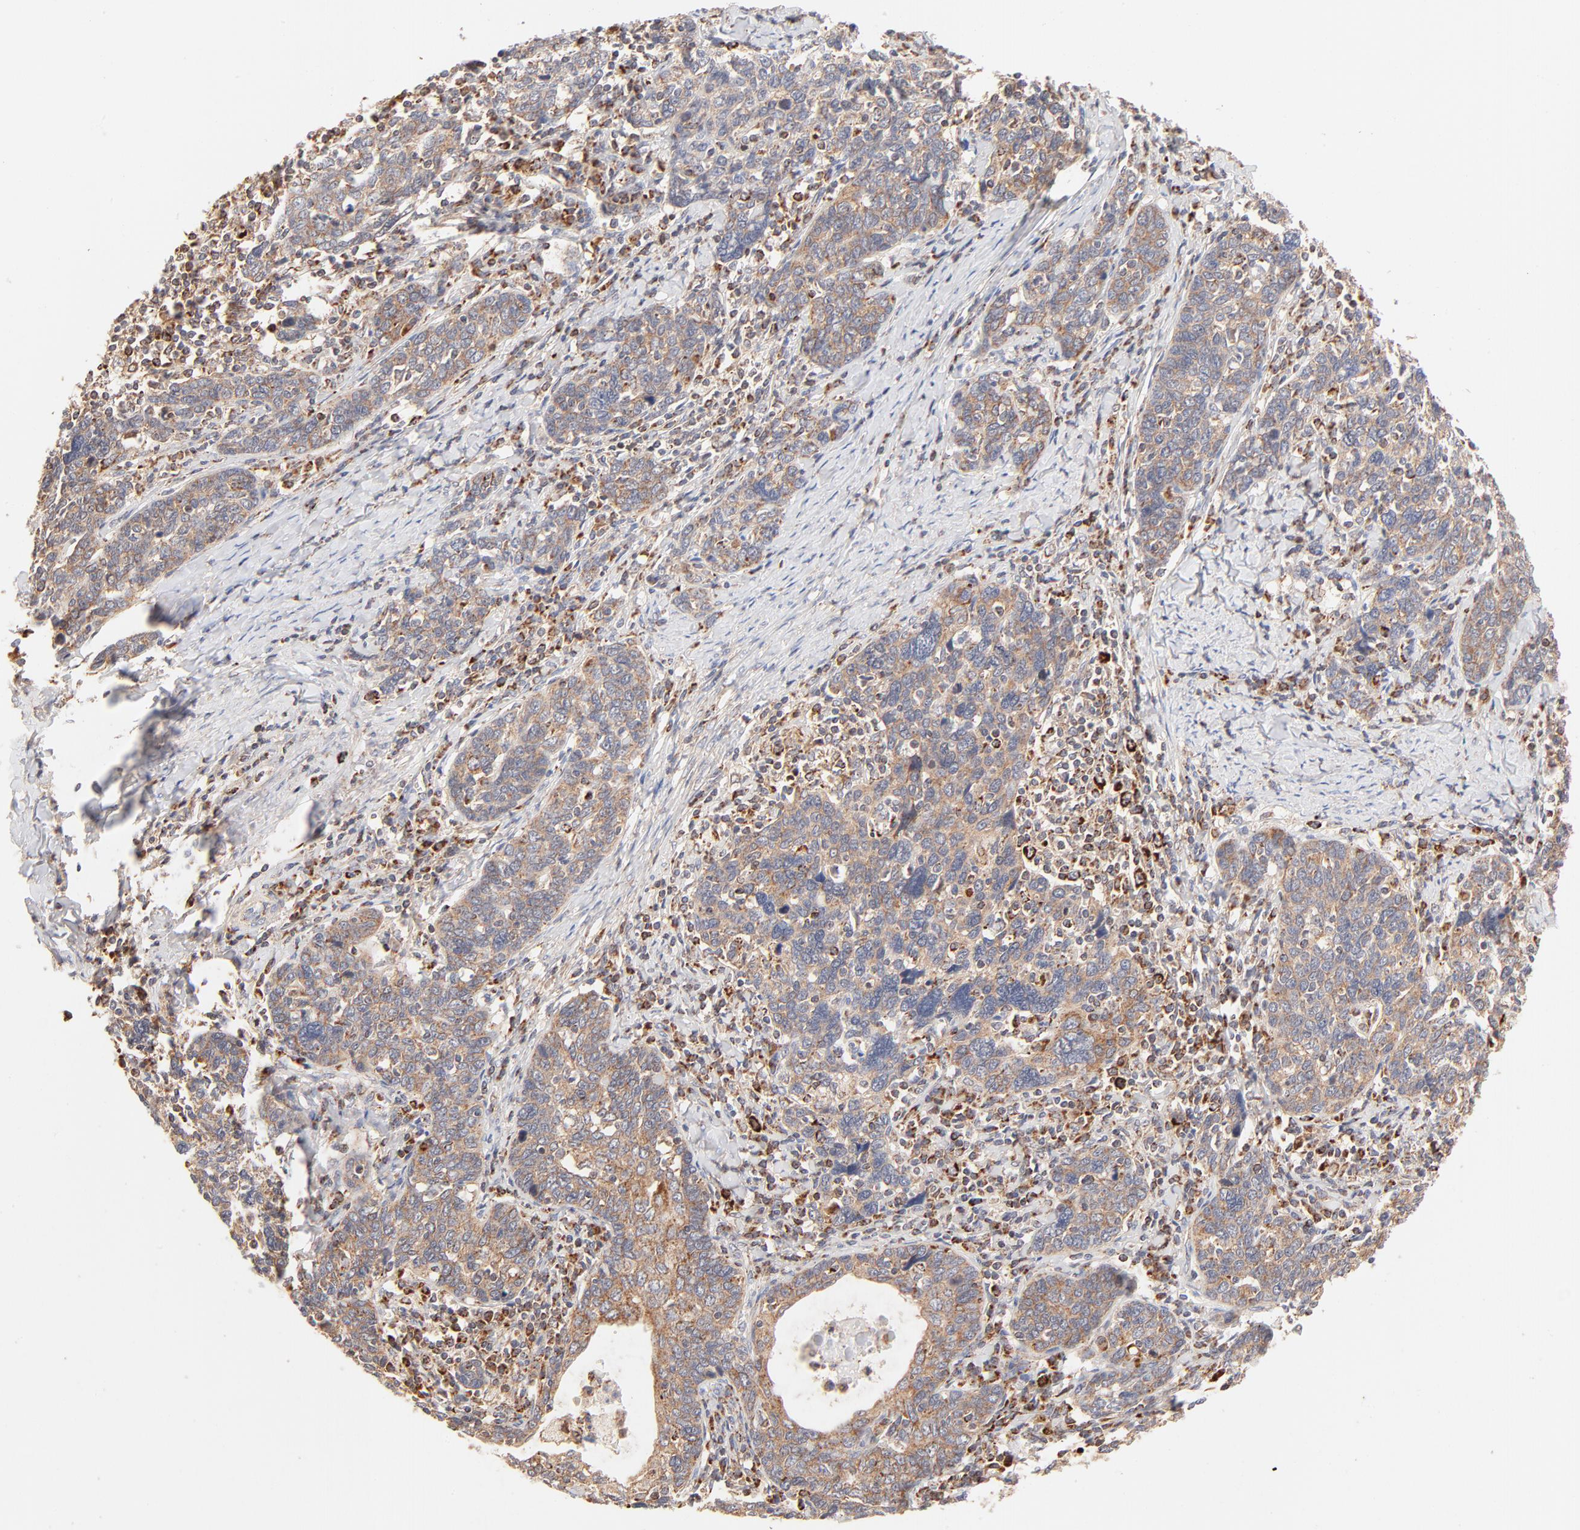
{"staining": {"intensity": "moderate", "quantity": "25%-75%", "location": "cytoplasmic/membranous"}, "tissue": "cervical cancer", "cell_type": "Tumor cells", "image_type": "cancer", "snomed": [{"axis": "morphology", "description": "Squamous cell carcinoma, NOS"}, {"axis": "topography", "description": "Cervix"}], "caption": "A medium amount of moderate cytoplasmic/membranous staining is seen in approximately 25%-75% of tumor cells in cervical cancer tissue. The staining was performed using DAB (3,3'-diaminobenzidine) to visualize the protein expression in brown, while the nuclei were stained in blue with hematoxylin (Magnification: 20x).", "gene": "CSPG4", "patient": {"sex": "female", "age": 41}}